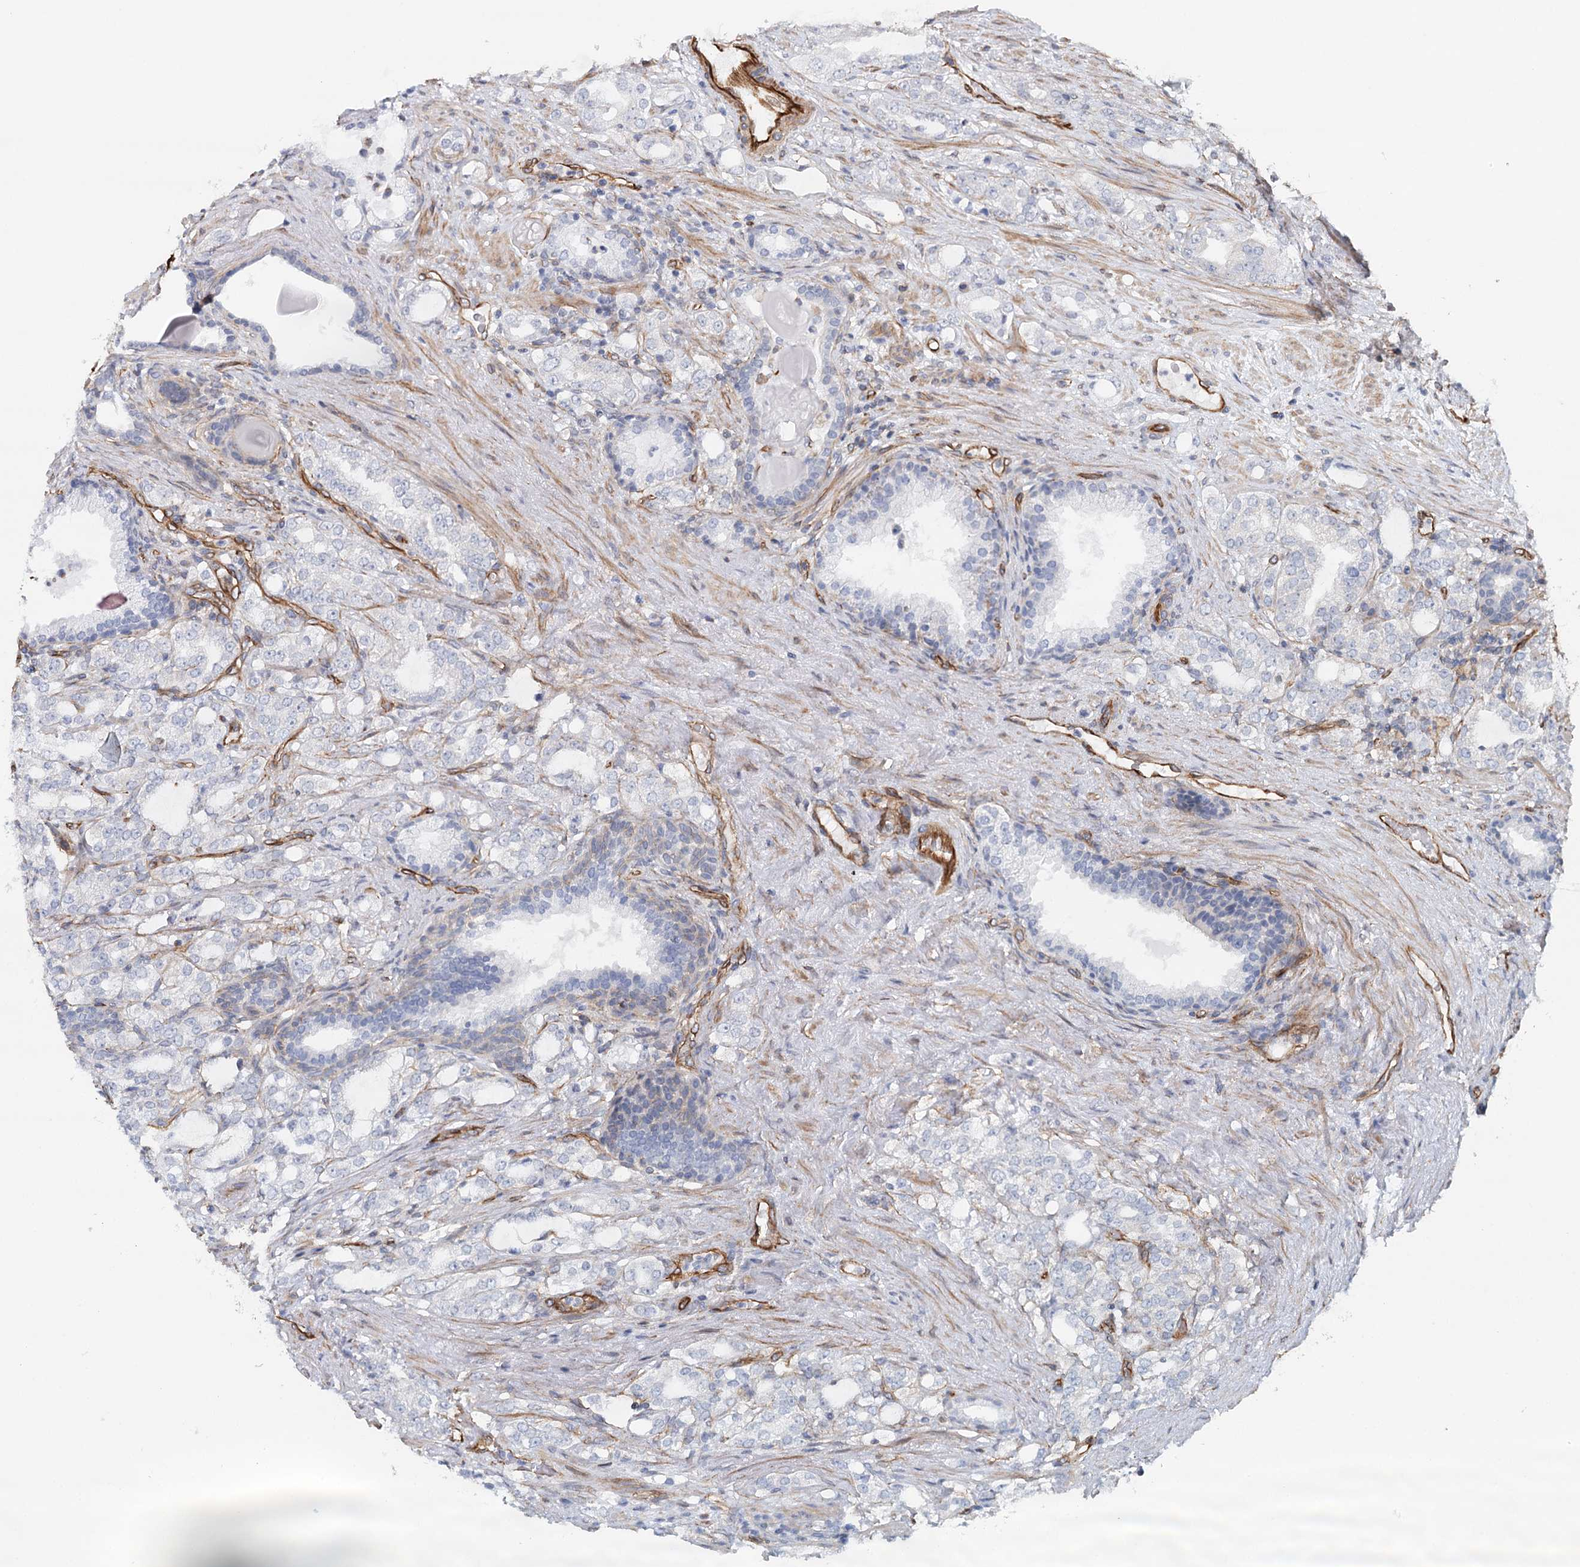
{"staining": {"intensity": "negative", "quantity": "none", "location": "none"}, "tissue": "prostate cancer", "cell_type": "Tumor cells", "image_type": "cancer", "snomed": [{"axis": "morphology", "description": "Adenocarcinoma, High grade"}, {"axis": "topography", "description": "Prostate"}], "caption": "Immunohistochemistry (IHC) of human prostate cancer reveals no expression in tumor cells.", "gene": "SYNPO", "patient": {"sex": "male", "age": 64}}